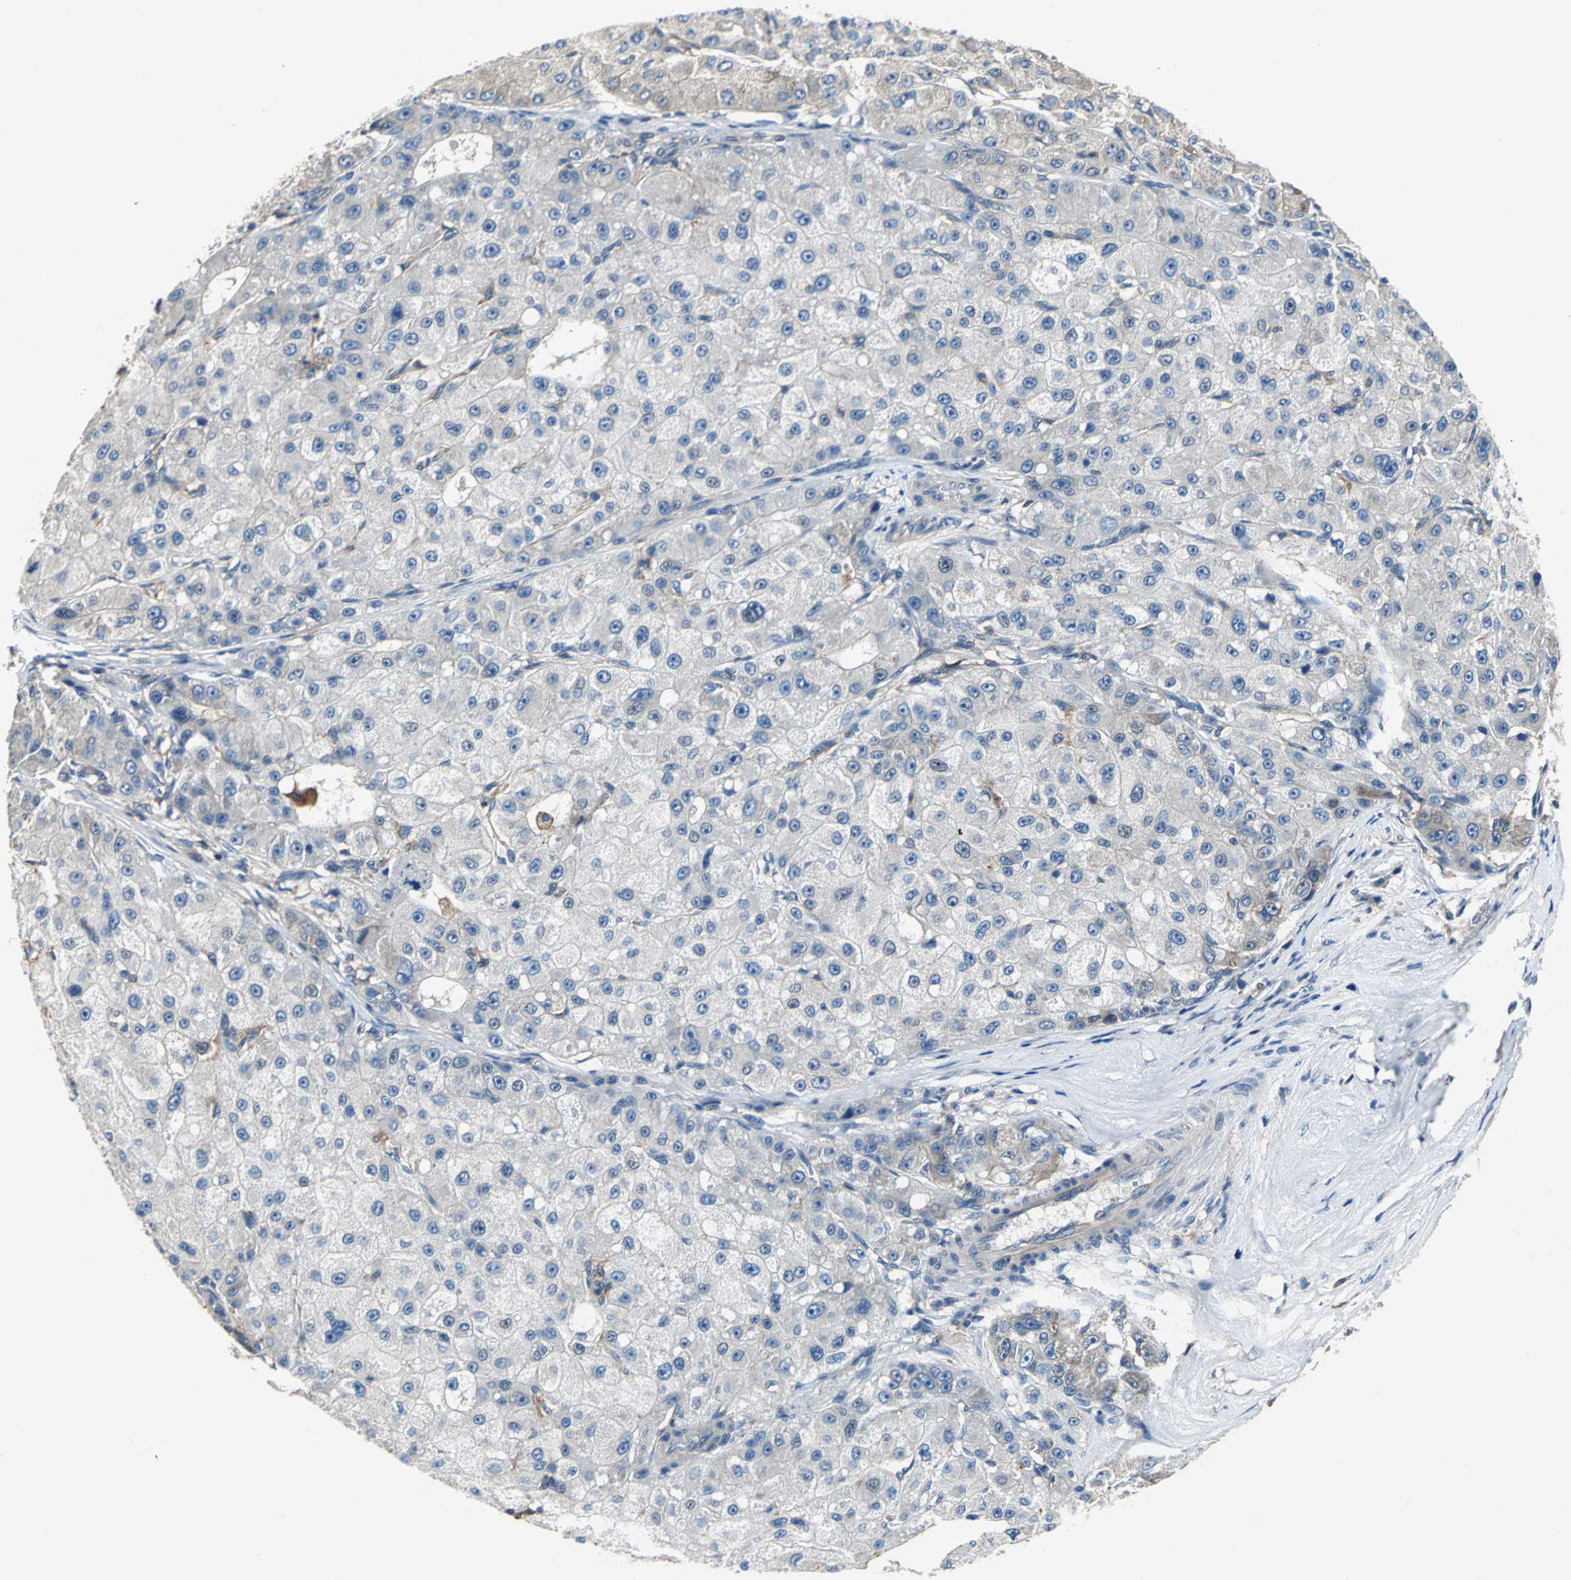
{"staining": {"intensity": "negative", "quantity": "none", "location": "none"}, "tissue": "liver cancer", "cell_type": "Tumor cells", "image_type": "cancer", "snomed": [{"axis": "morphology", "description": "Carcinoma, Hepatocellular, NOS"}, {"axis": "topography", "description": "Liver"}], "caption": "Liver hepatocellular carcinoma stained for a protein using IHC exhibits no positivity tumor cells.", "gene": "DDX3Y", "patient": {"sex": "male", "age": 80}}